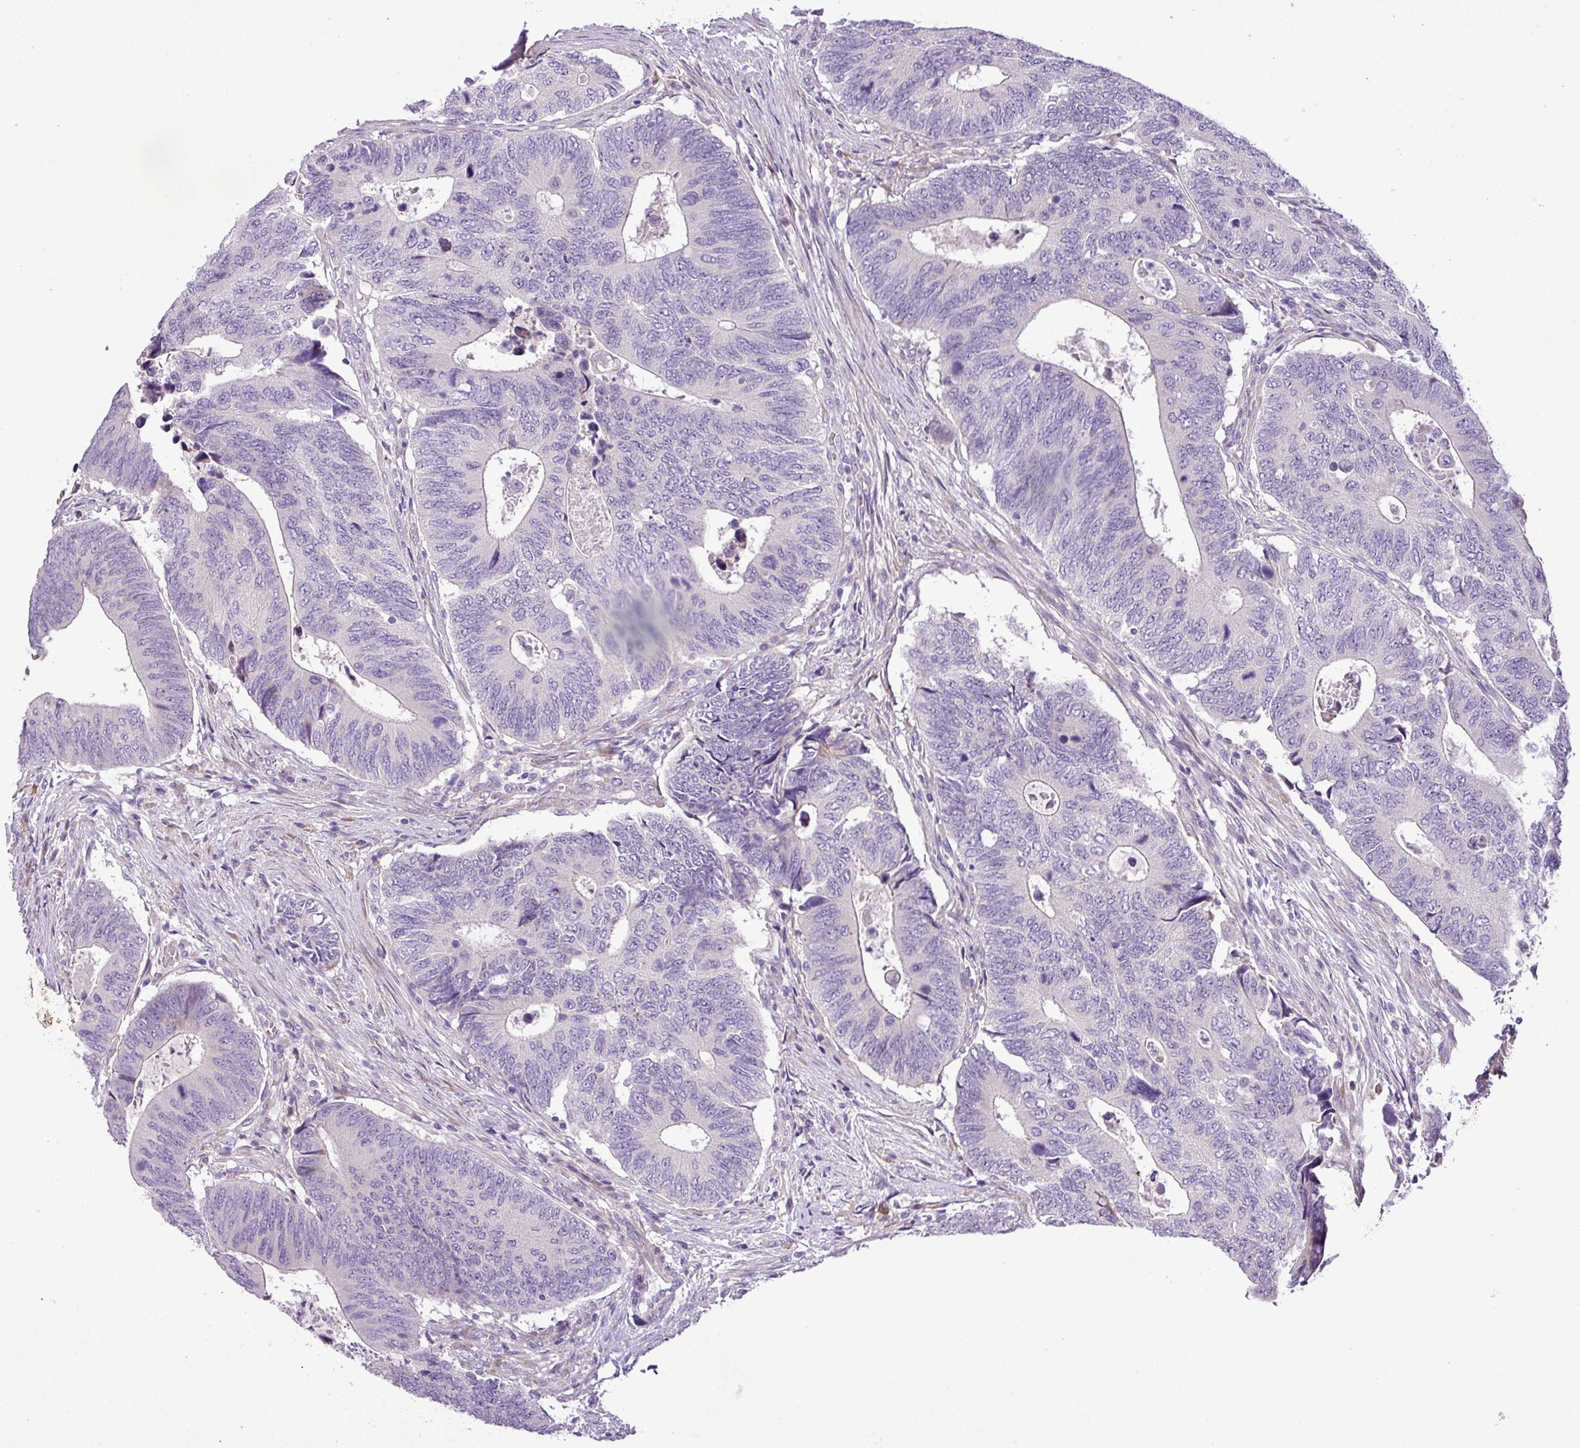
{"staining": {"intensity": "negative", "quantity": "none", "location": "none"}, "tissue": "colorectal cancer", "cell_type": "Tumor cells", "image_type": "cancer", "snomed": [{"axis": "morphology", "description": "Adenocarcinoma, NOS"}, {"axis": "topography", "description": "Colon"}], "caption": "An immunohistochemistry (IHC) photomicrograph of colorectal cancer is shown. There is no staining in tumor cells of colorectal cancer.", "gene": "MOCS3", "patient": {"sex": "male", "age": 87}}